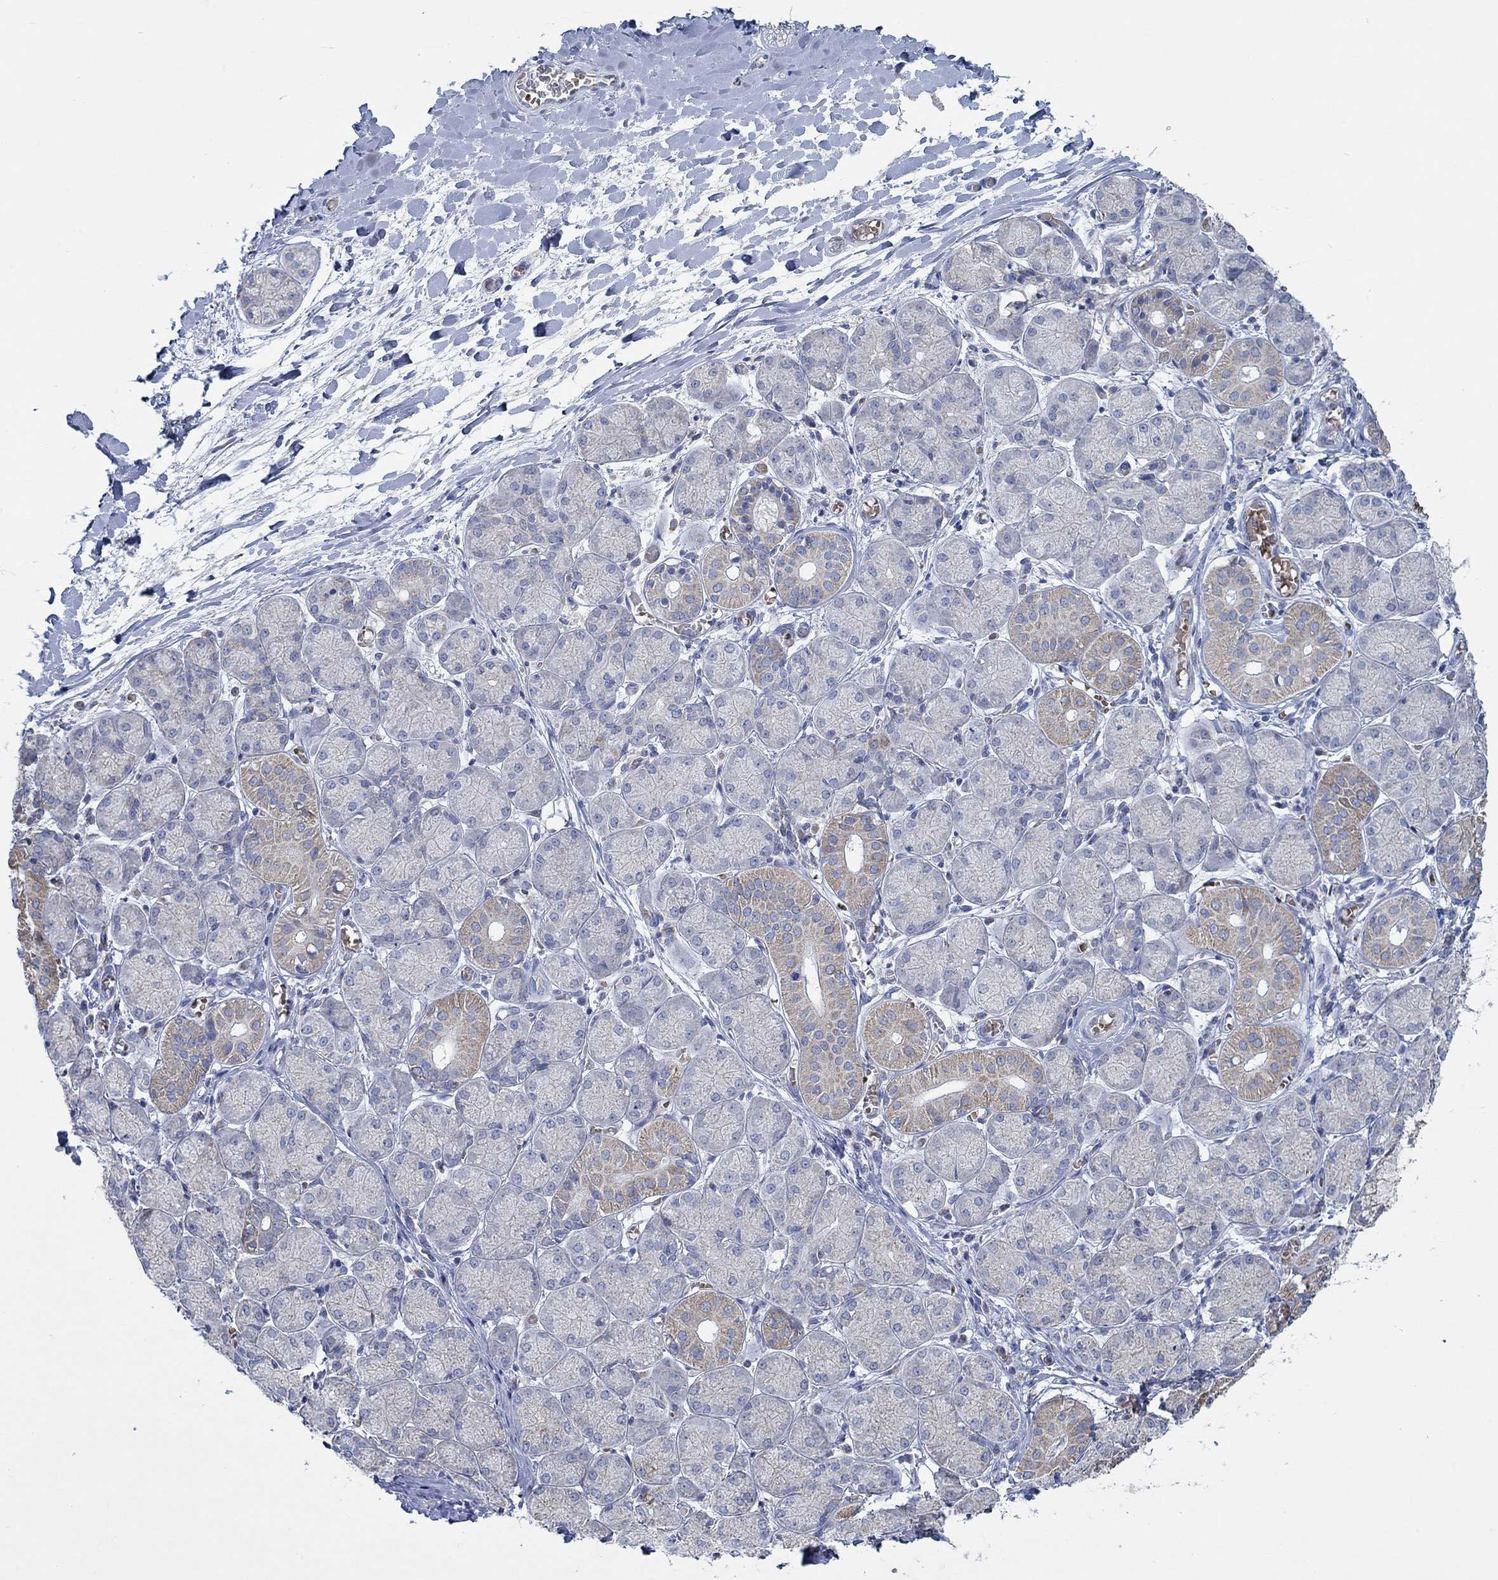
{"staining": {"intensity": "weak", "quantity": "<25%", "location": "cytoplasmic/membranous"}, "tissue": "salivary gland", "cell_type": "Glandular cells", "image_type": "normal", "snomed": [{"axis": "morphology", "description": "Normal tissue, NOS"}, {"axis": "topography", "description": "Salivary gland"}, {"axis": "topography", "description": "Peripheral nerve tissue"}], "caption": "The histopathology image exhibits no staining of glandular cells in normal salivary gland. (DAB immunohistochemistry (IHC) with hematoxylin counter stain).", "gene": "GLOD5", "patient": {"sex": "female", "age": 24}}